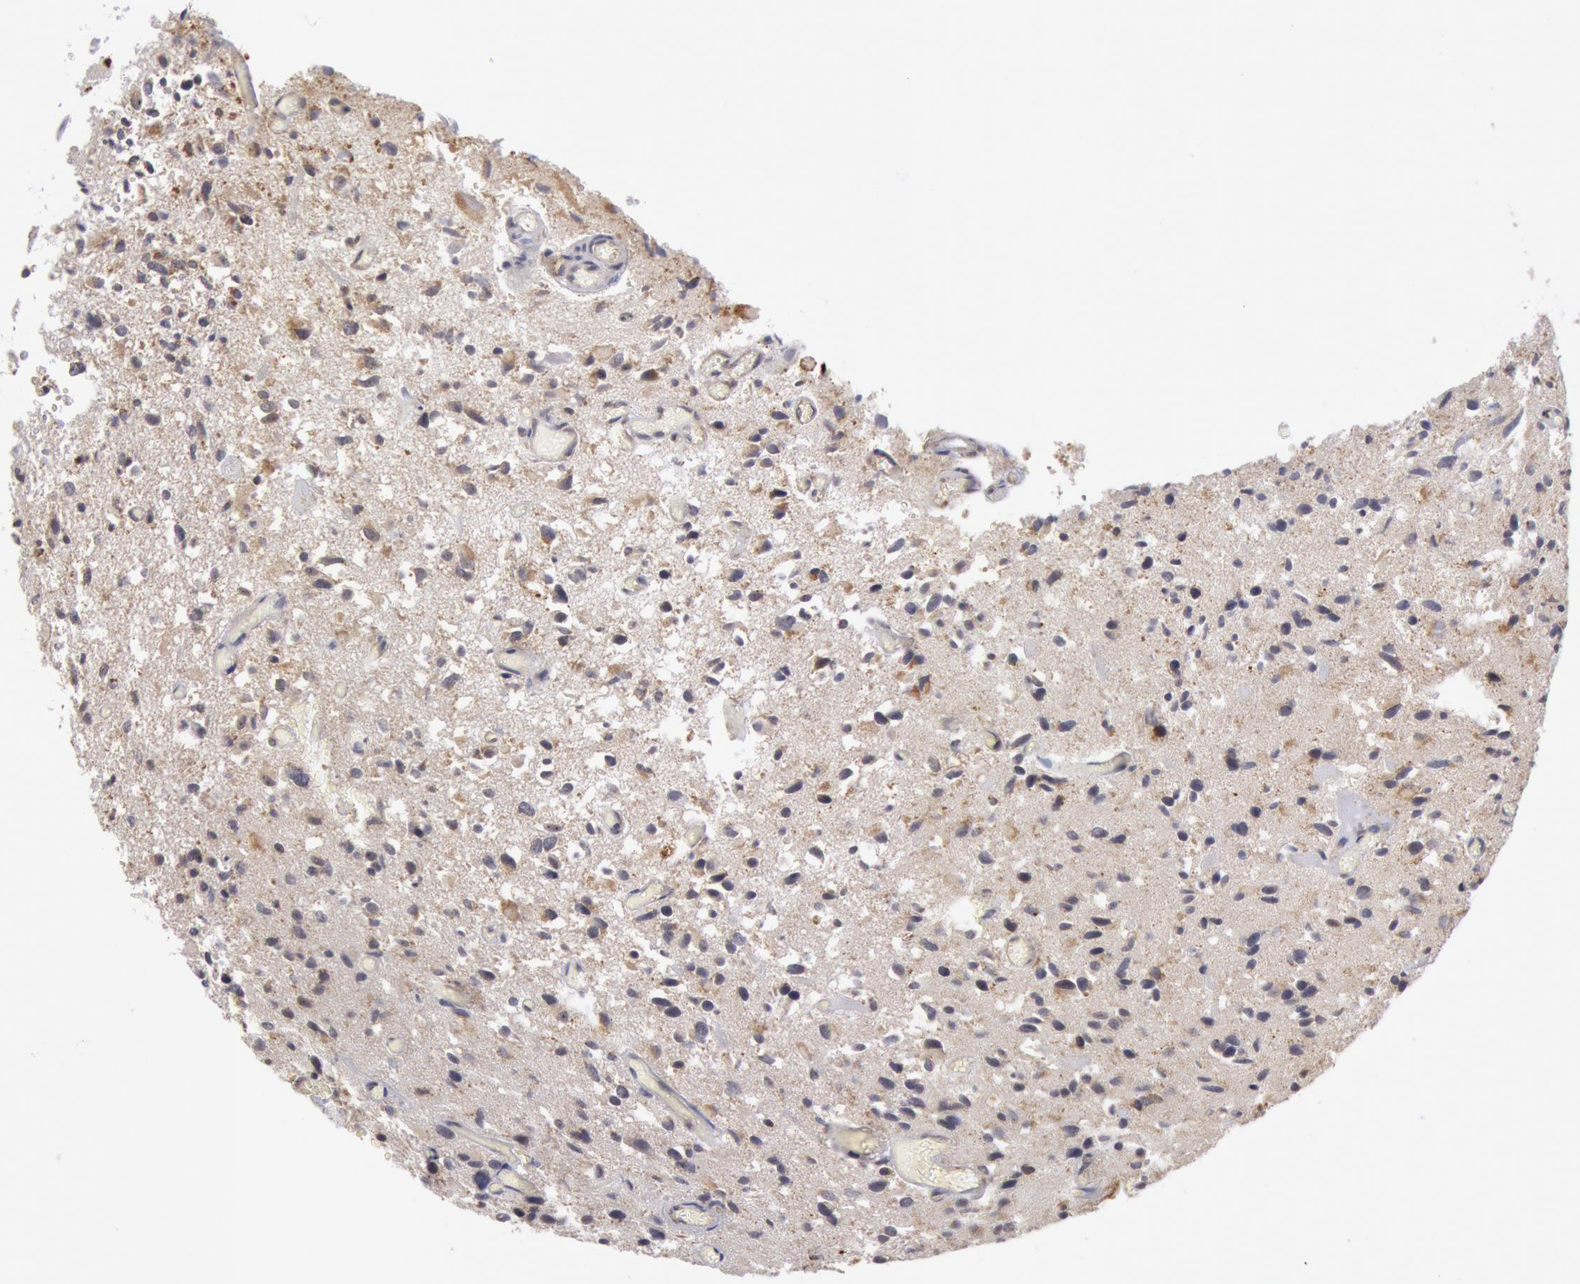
{"staining": {"intensity": "strong", "quantity": "25%-75%", "location": "cytoplasmic/membranous"}, "tissue": "glioma", "cell_type": "Tumor cells", "image_type": "cancer", "snomed": [{"axis": "morphology", "description": "Glioma, malignant, High grade"}, {"axis": "topography", "description": "Brain"}], "caption": "Immunohistochemical staining of human high-grade glioma (malignant) displays high levels of strong cytoplasmic/membranous staining in about 25%-75% of tumor cells.", "gene": "TAP2", "patient": {"sex": "male", "age": 69}}